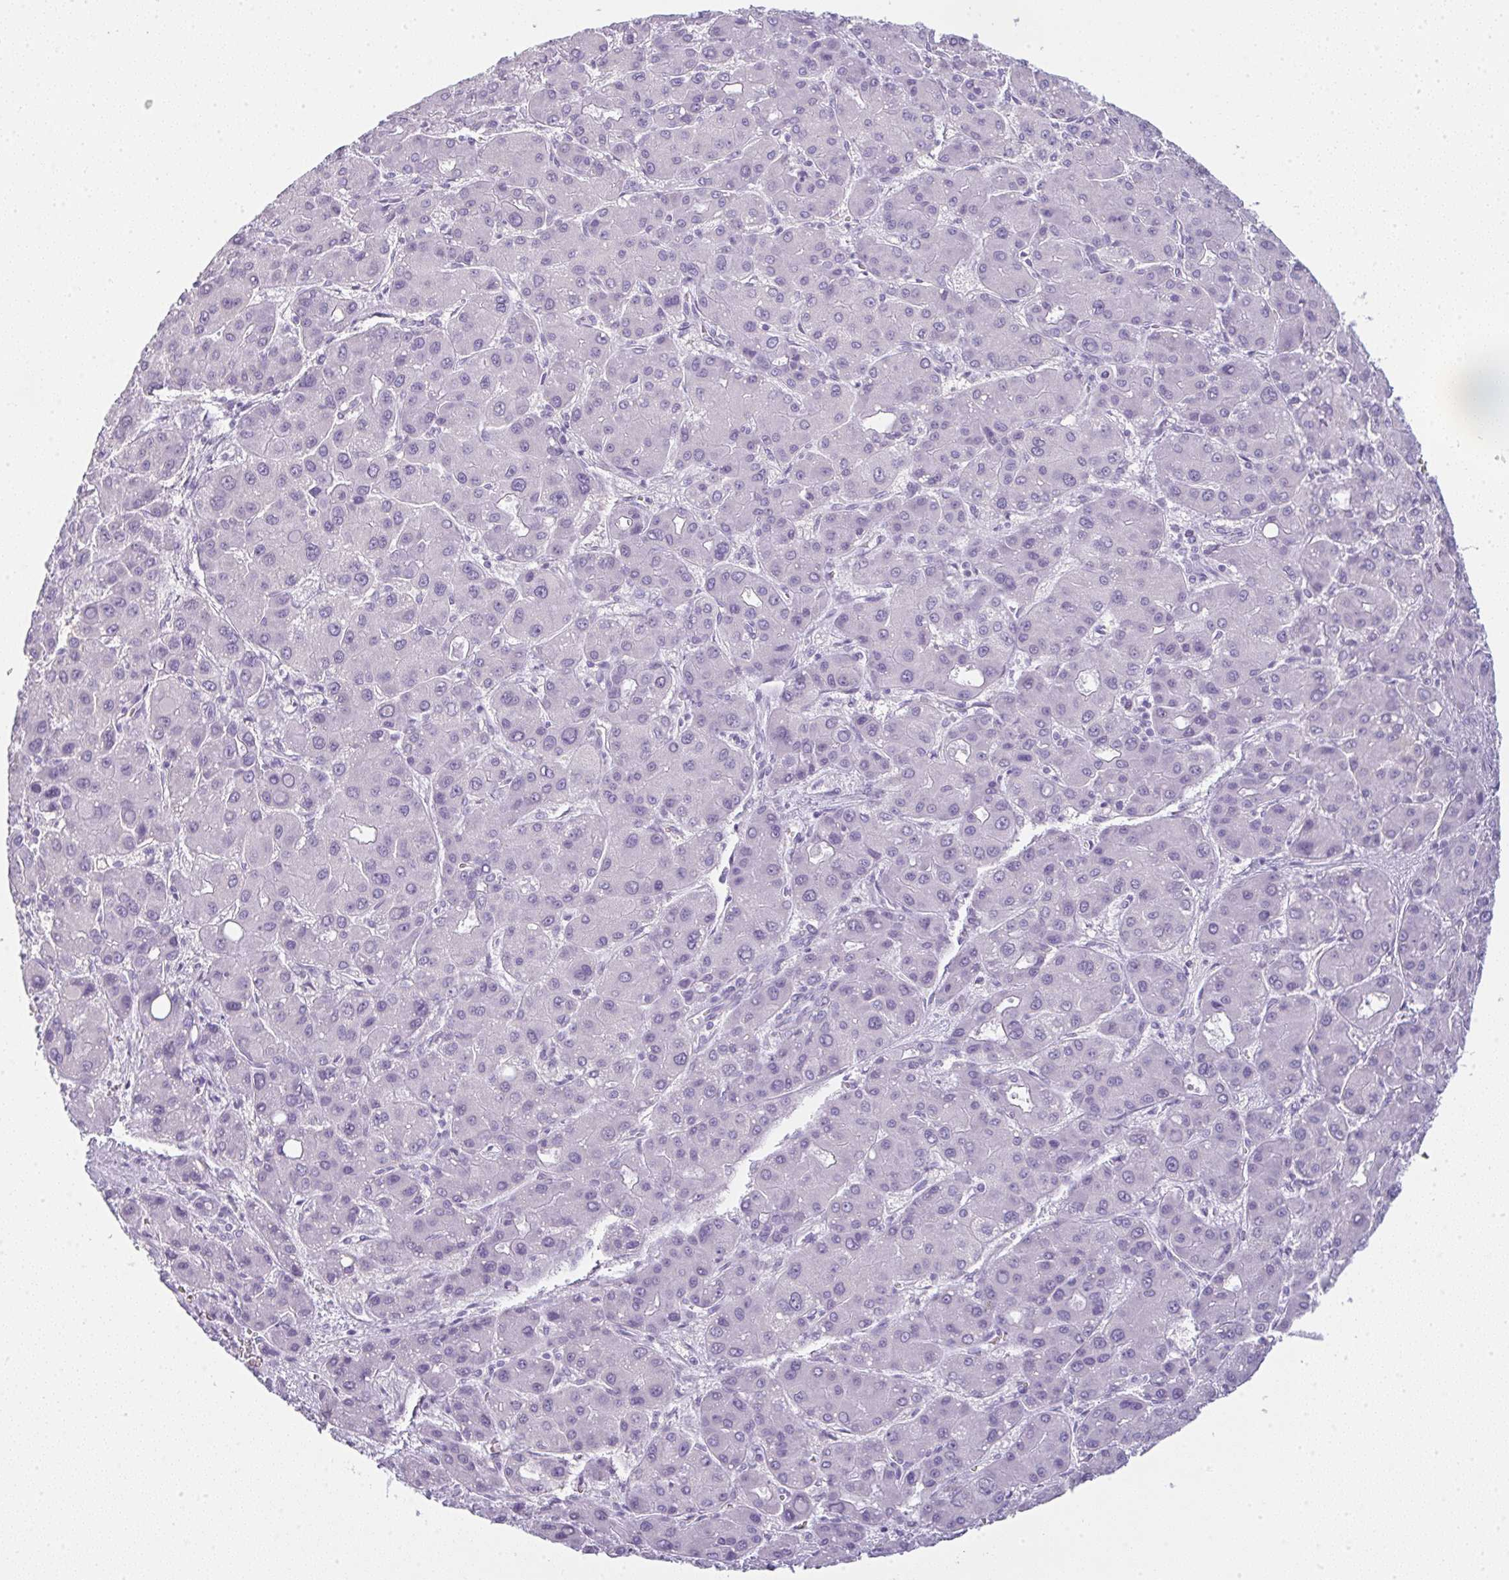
{"staining": {"intensity": "negative", "quantity": "none", "location": "none"}, "tissue": "liver cancer", "cell_type": "Tumor cells", "image_type": "cancer", "snomed": [{"axis": "morphology", "description": "Carcinoma, Hepatocellular, NOS"}, {"axis": "topography", "description": "Liver"}], "caption": "A high-resolution histopathology image shows immunohistochemistry staining of liver cancer, which displays no significant staining in tumor cells.", "gene": "LPAR4", "patient": {"sex": "male", "age": 55}}